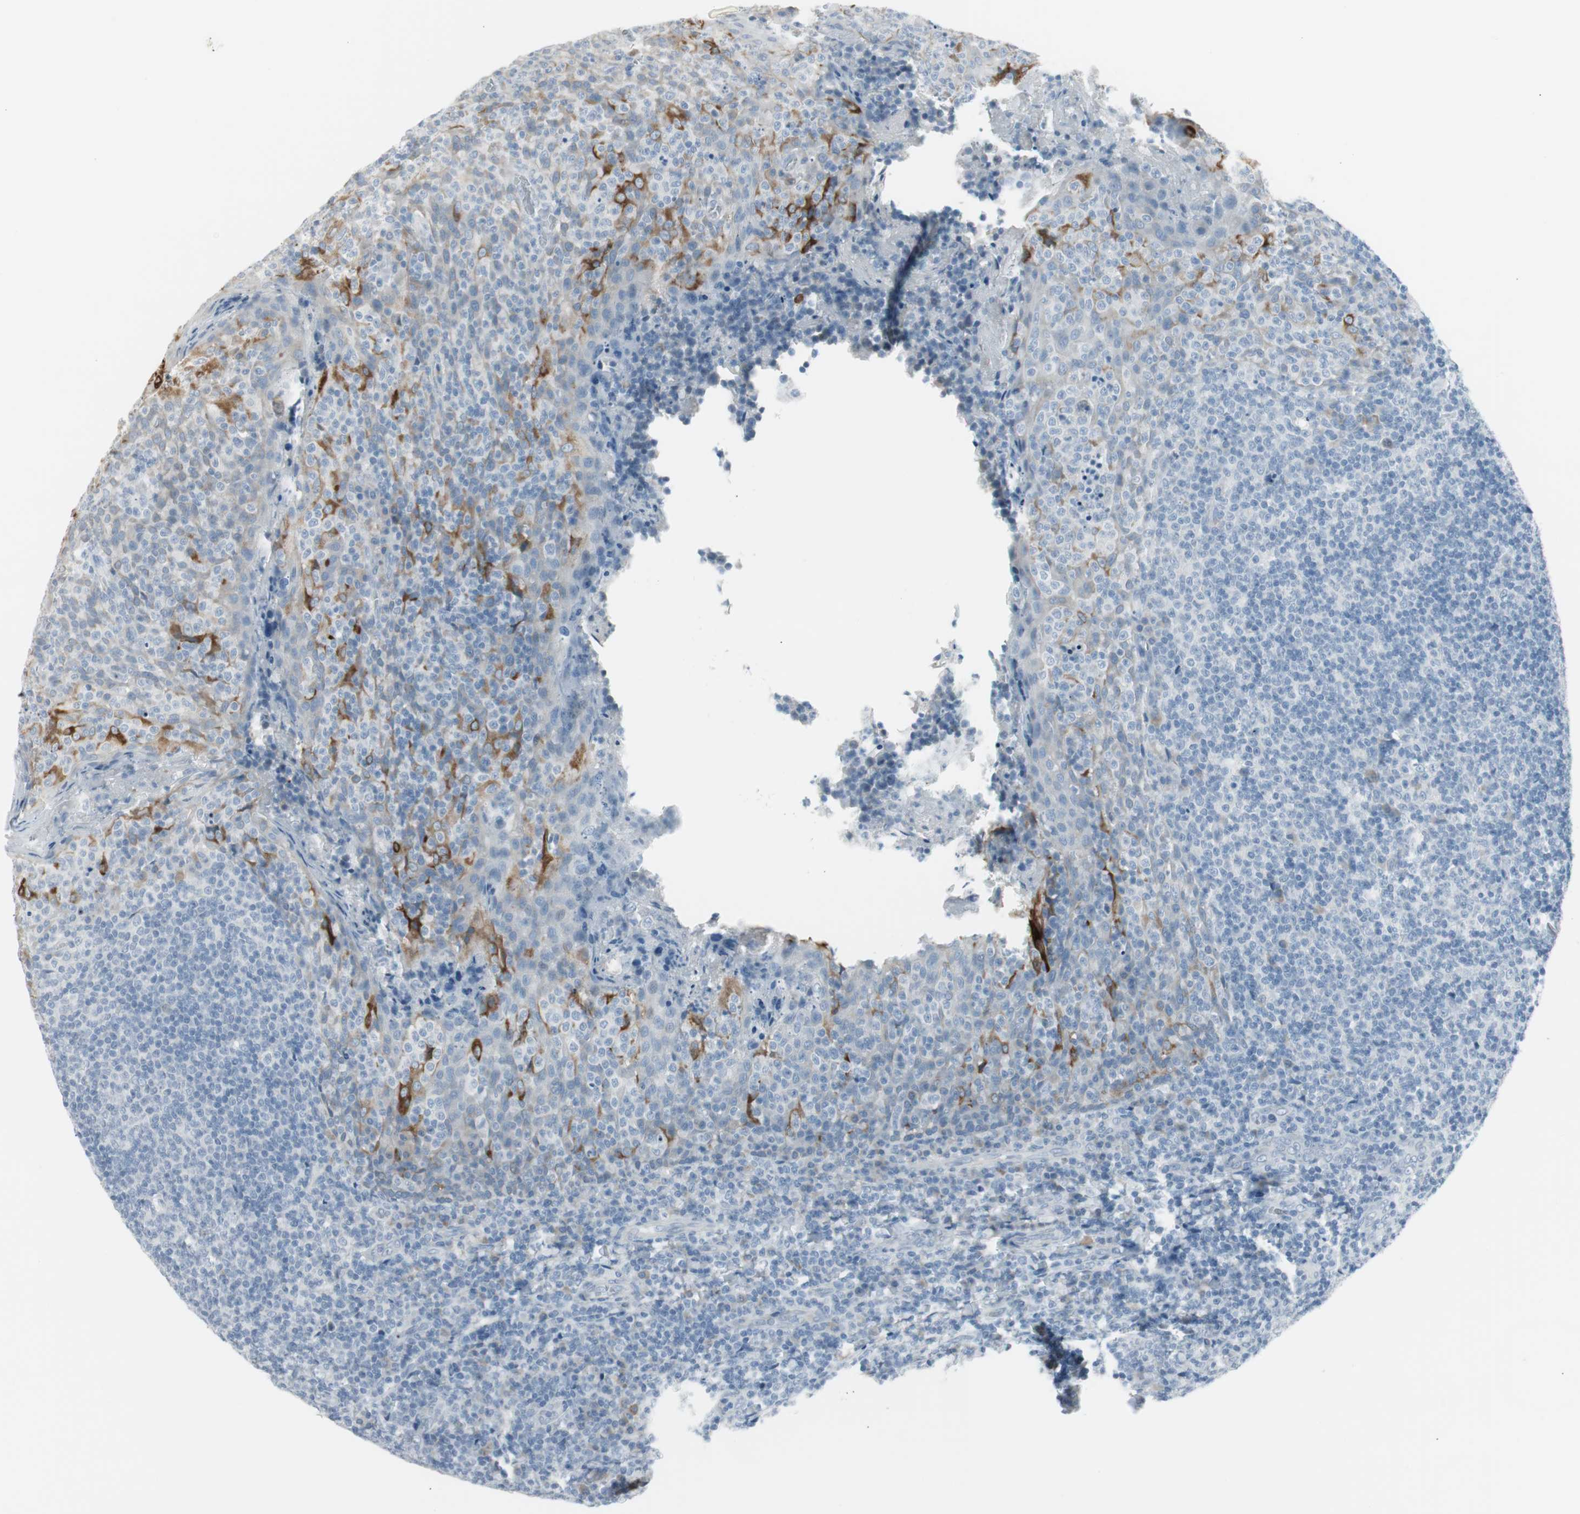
{"staining": {"intensity": "negative", "quantity": "none", "location": "none"}, "tissue": "tonsil", "cell_type": "Germinal center cells", "image_type": "normal", "snomed": [{"axis": "morphology", "description": "Normal tissue, NOS"}, {"axis": "topography", "description": "Tonsil"}], "caption": "Protein analysis of benign tonsil displays no significant expression in germinal center cells.", "gene": "AGR2", "patient": {"sex": "male", "age": 17}}